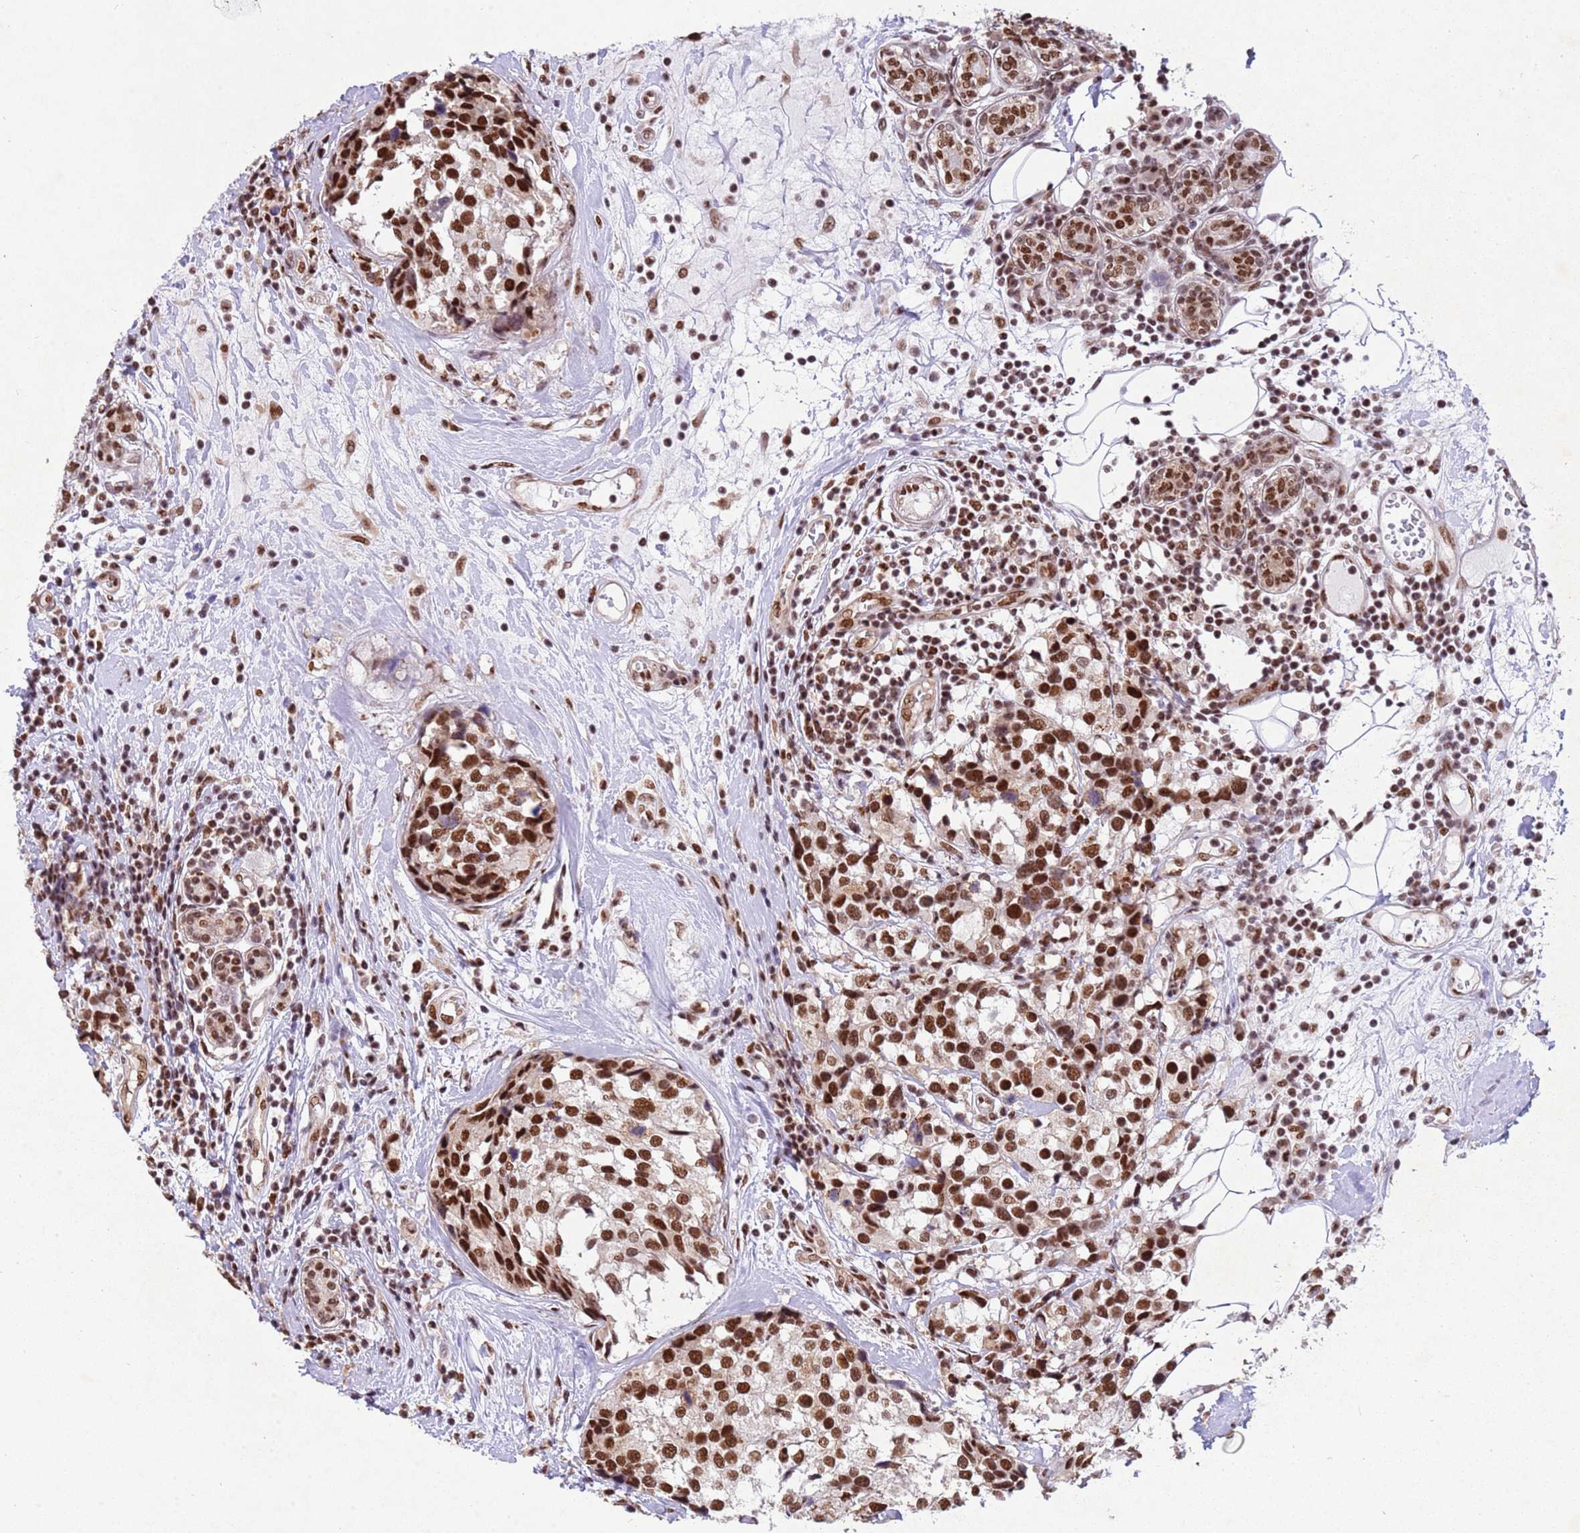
{"staining": {"intensity": "strong", "quantity": ">75%", "location": "nuclear"}, "tissue": "breast cancer", "cell_type": "Tumor cells", "image_type": "cancer", "snomed": [{"axis": "morphology", "description": "Lobular carcinoma"}, {"axis": "topography", "description": "Breast"}], "caption": "This image exhibits breast lobular carcinoma stained with immunohistochemistry to label a protein in brown. The nuclear of tumor cells show strong positivity for the protein. Nuclei are counter-stained blue.", "gene": "ESF1", "patient": {"sex": "female", "age": 59}}